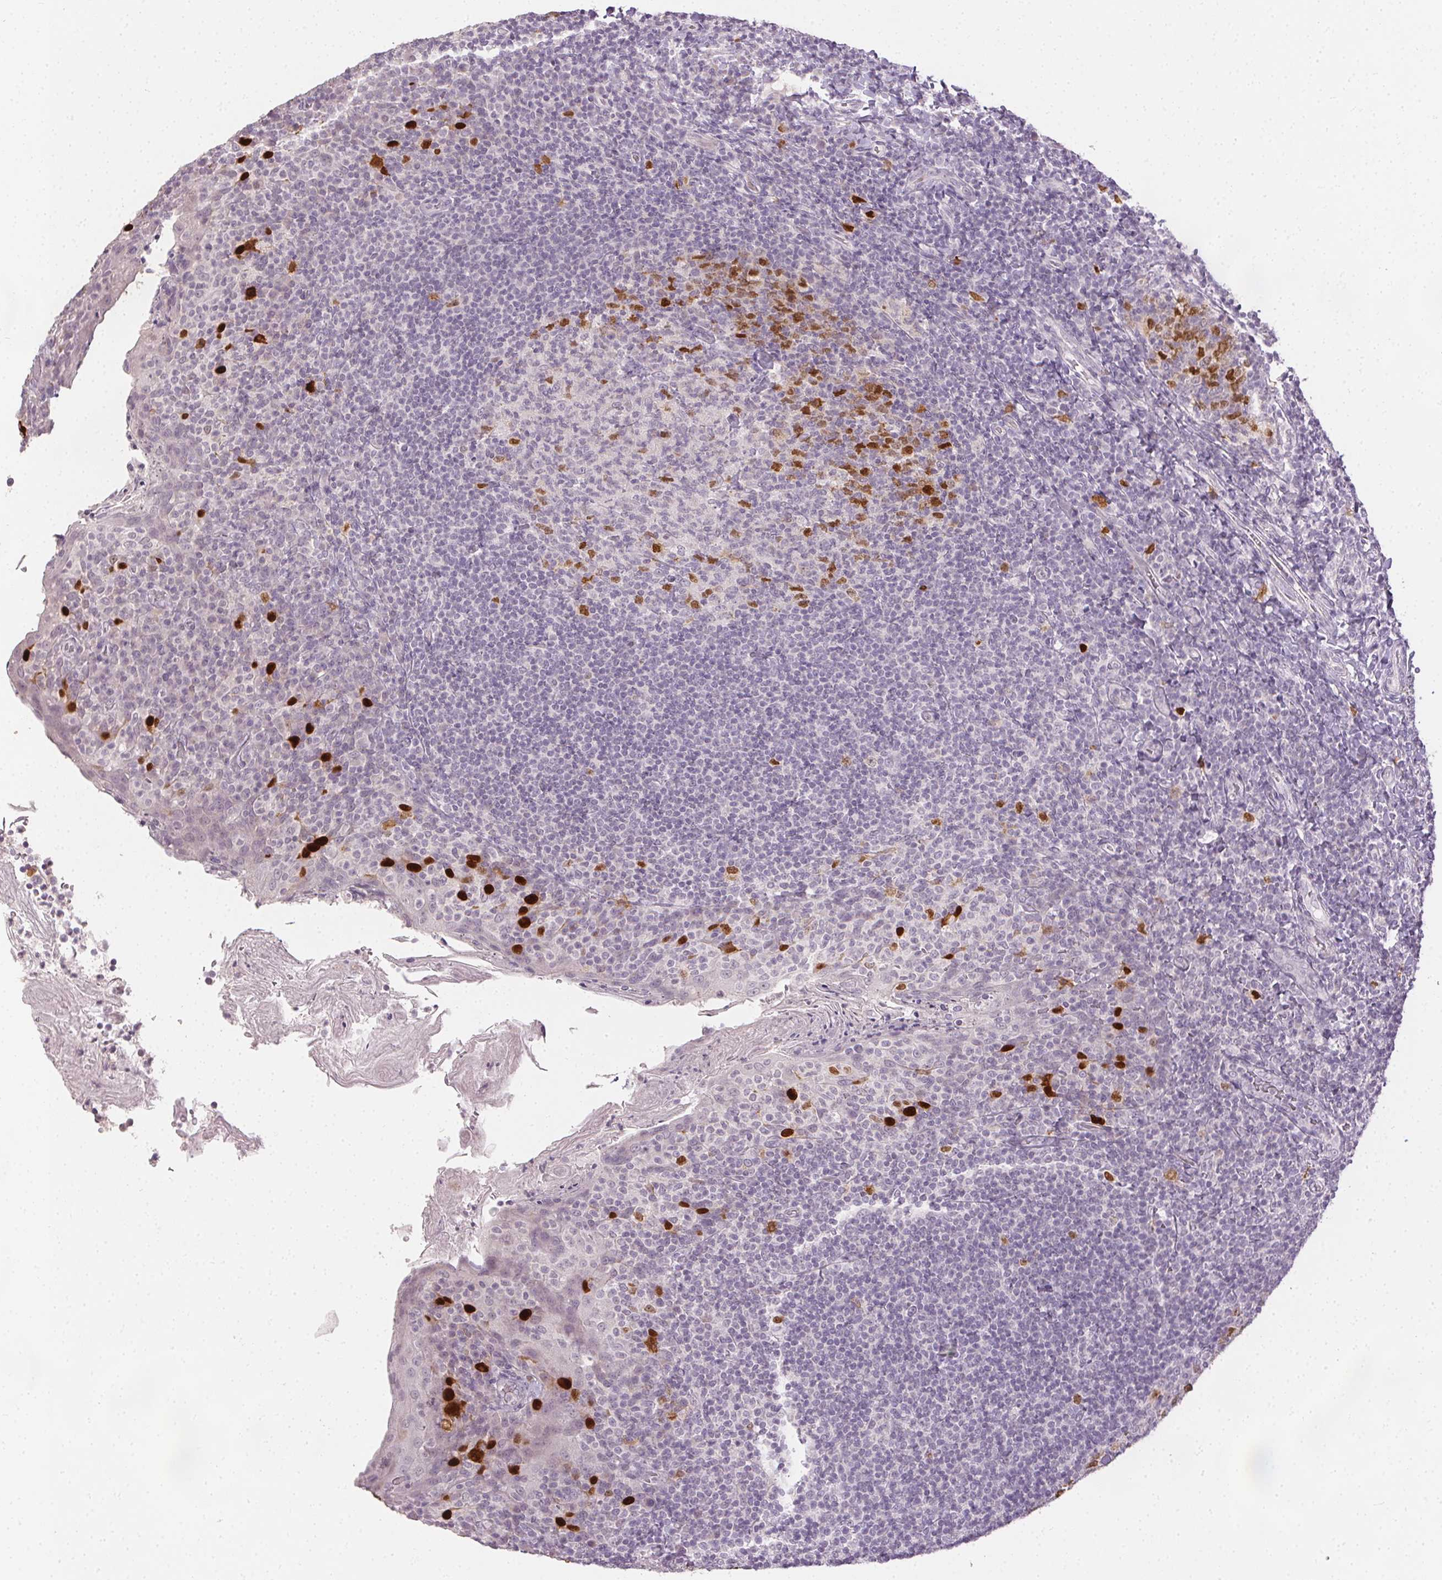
{"staining": {"intensity": "moderate", "quantity": "25%-75%", "location": "nuclear"}, "tissue": "tonsil", "cell_type": "Germinal center cells", "image_type": "normal", "snomed": [{"axis": "morphology", "description": "Normal tissue, NOS"}, {"axis": "topography", "description": "Tonsil"}], "caption": "Normal tonsil shows moderate nuclear expression in approximately 25%-75% of germinal center cells (DAB = brown stain, brightfield microscopy at high magnification)..", "gene": "ANLN", "patient": {"sex": "female", "age": 10}}